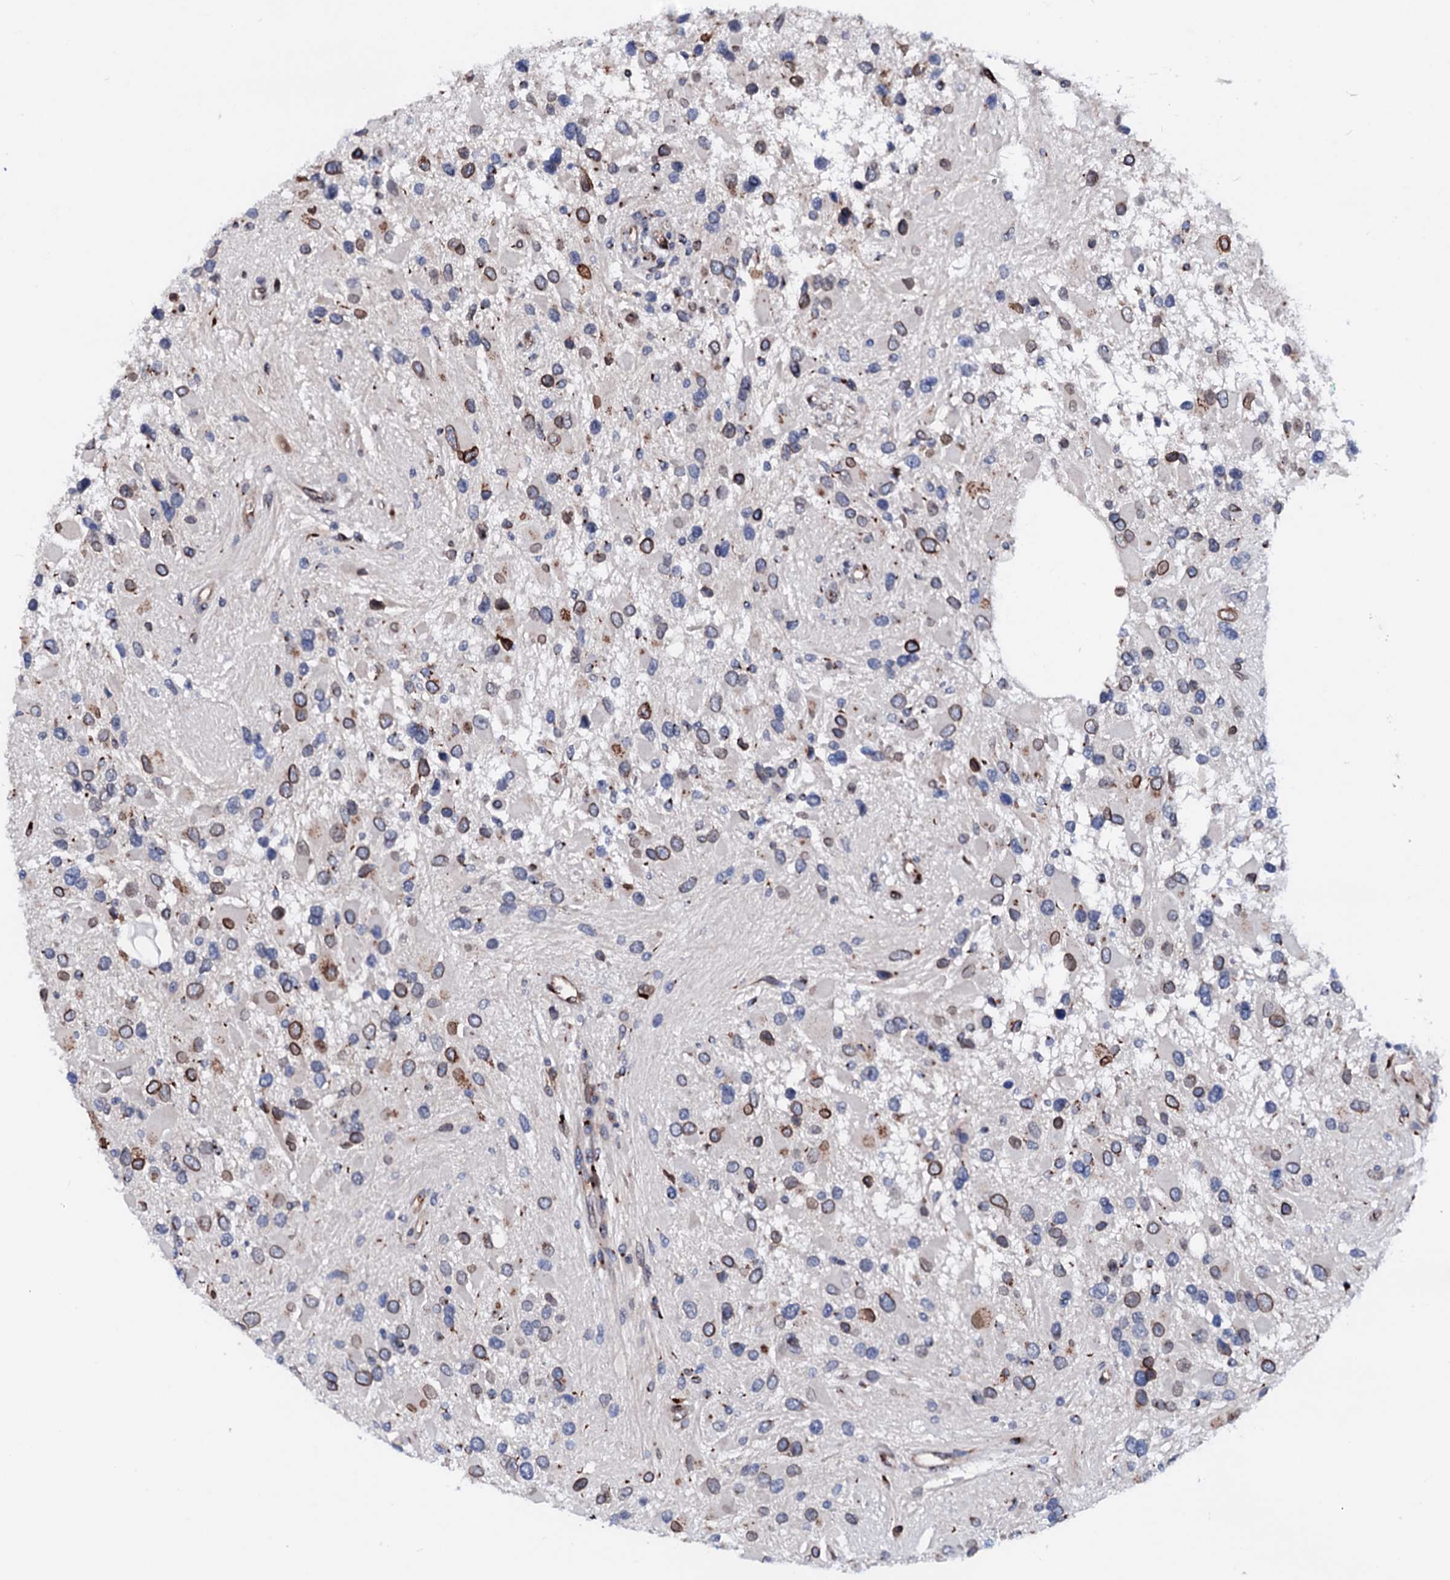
{"staining": {"intensity": "moderate", "quantity": "25%-75%", "location": "cytoplasmic/membranous"}, "tissue": "glioma", "cell_type": "Tumor cells", "image_type": "cancer", "snomed": [{"axis": "morphology", "description": "Glioma, malignant, High grade"}, {"axis": "topography", "description": "Brain"}], "caption": "IHC (DAB (3,3'-diaminobenzidine)) staining of human malignant glioma (high-grade) shows moderate cytoplasmic/membranous protein staining in about 25%-75% of tumor cells.", "gene": "TMCO3", "patient": {"sex": "male", "age": 53}}